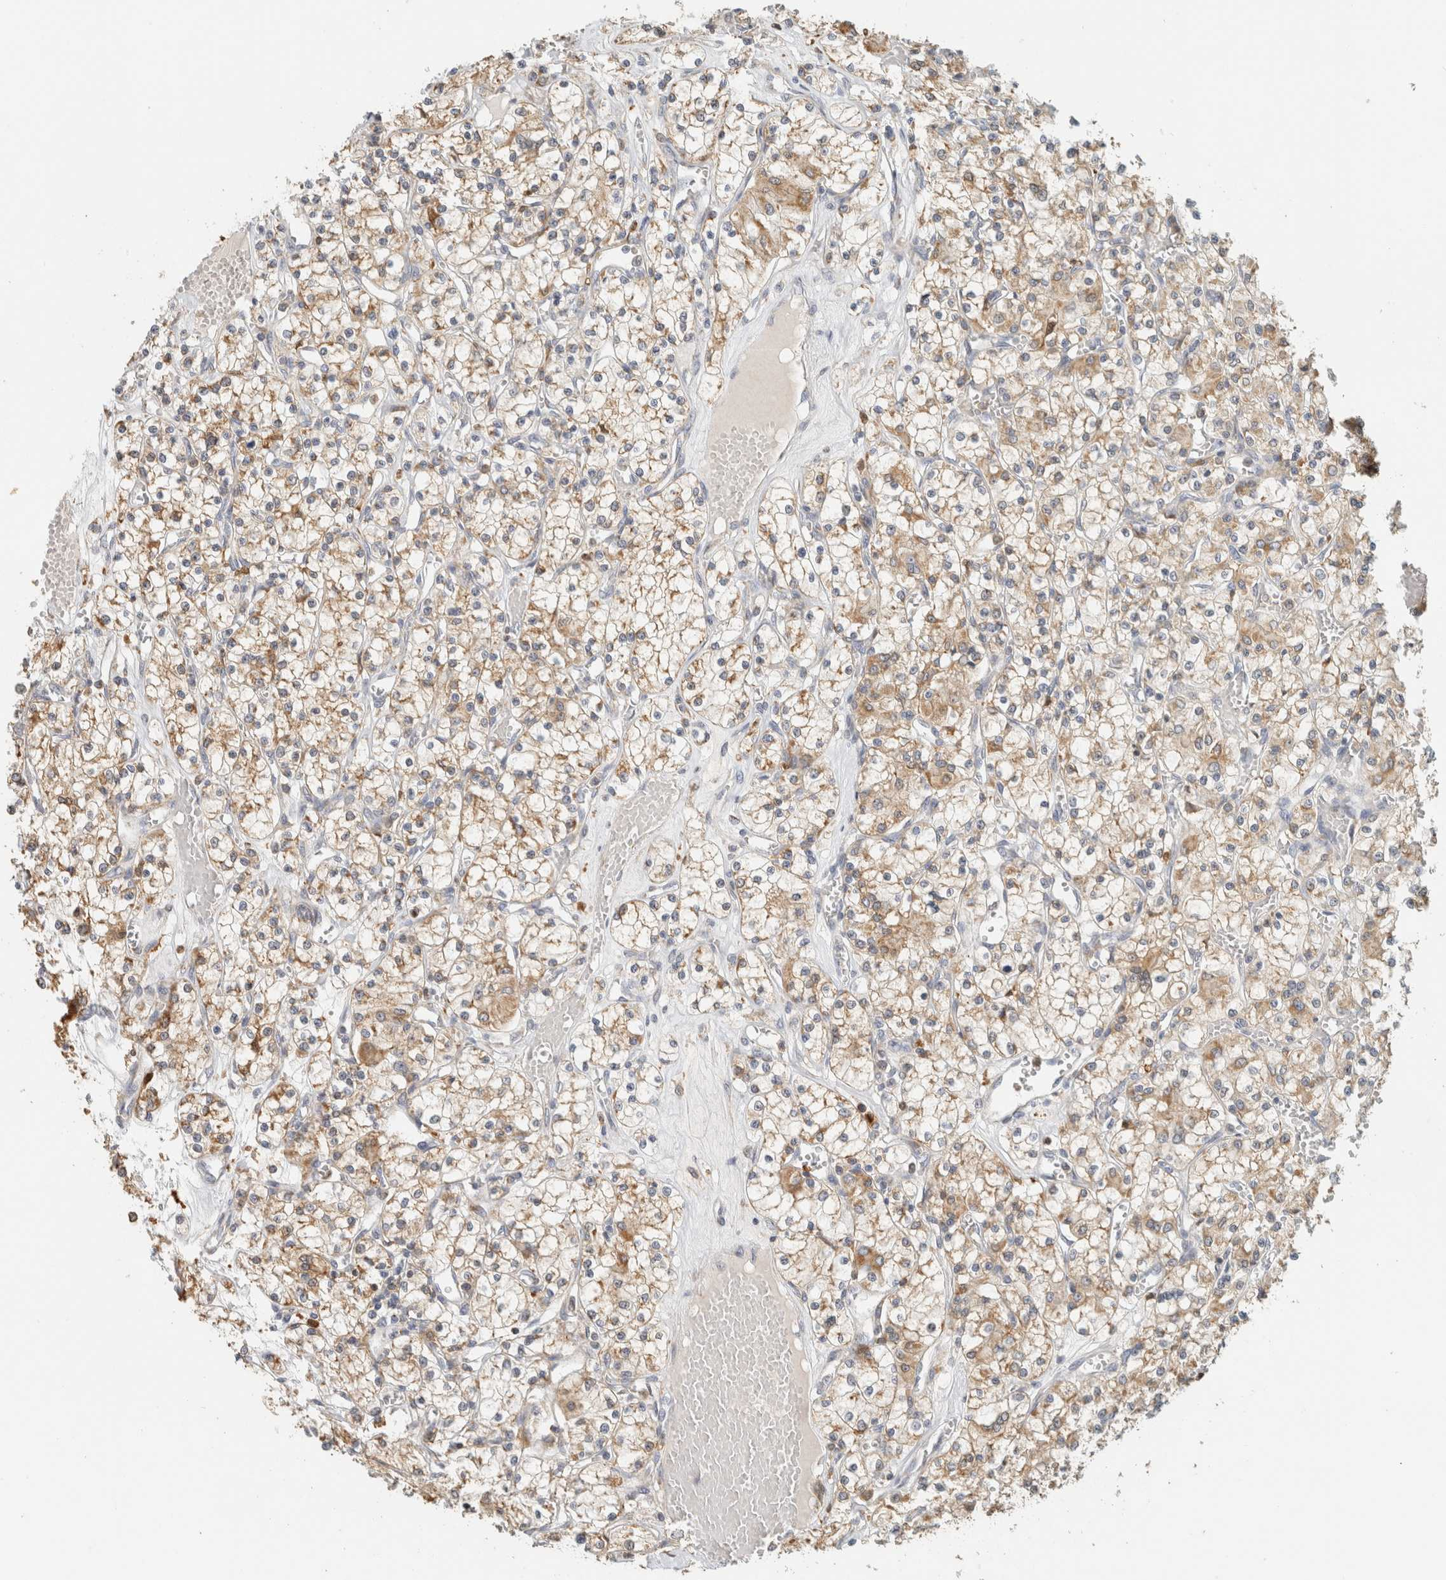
{"staining": {"intensity": "weak", "quantity": ">75%", "location": "cytoplasmic/membranous"}, "tissue": "renal cancer", "cell_type": "Tumor cells", "image_type": "cancer", "snomed": [{"axis": "morphology", "description": "Adenocarcinoma, NOS"}, {"axis": "topography", "description": "Kidney"}], "caption": "High-magnification brightfield microscopy of renal cancer (adenocarcinoma) stained with DAB (3,3'-diaminobenzidine) (brown) and counterstained with hematoxylin (blue). tumor cells exhibit weak cytoplasmic/membranous positivity is appreciated in approximately>75% of cells.", "gene": "CAPG", "patient": {"sex": "female", "age": 59}}